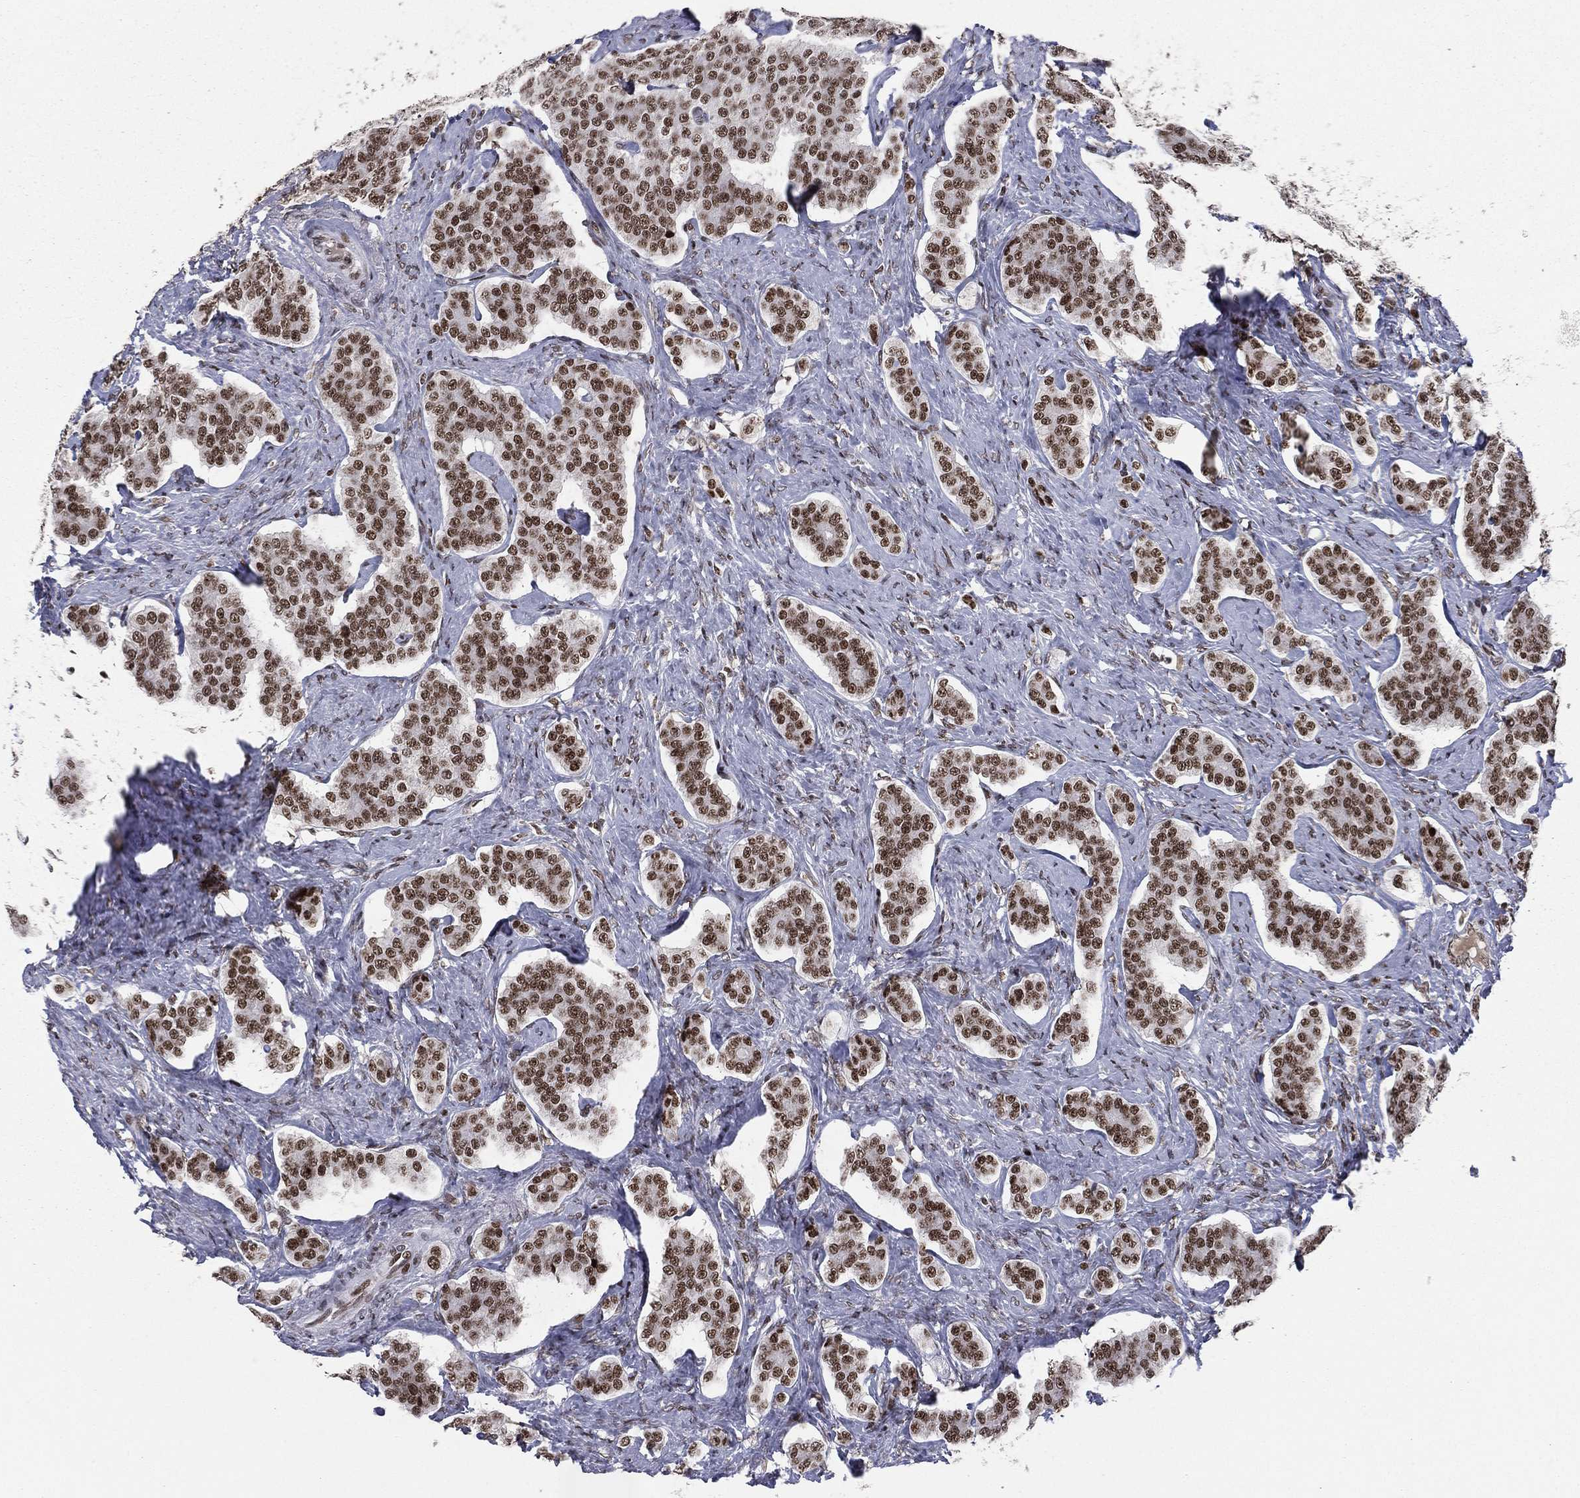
{"staining": {"intensity": "strong", "quantity": ">75%", "location": "nuclear"}, "tissue": "carcinoid", "cell_type": "Tumor cells", "image_type": "cancer", "snomed": [{"axis": "morphology", "description": "Carcinoid, malignant, NOS"}, {"axis": "topography", "description": "Small intestine"}], "caption": "Protein analysis of carcinoid tissue reveals strong nuclear positivity in approximately >75% of tumor cells. (brown staining indicates protein expression, while blue staining denotes nuclei).", "gene": "RTF1", "patient": {"sex": "female", "age": 58}}